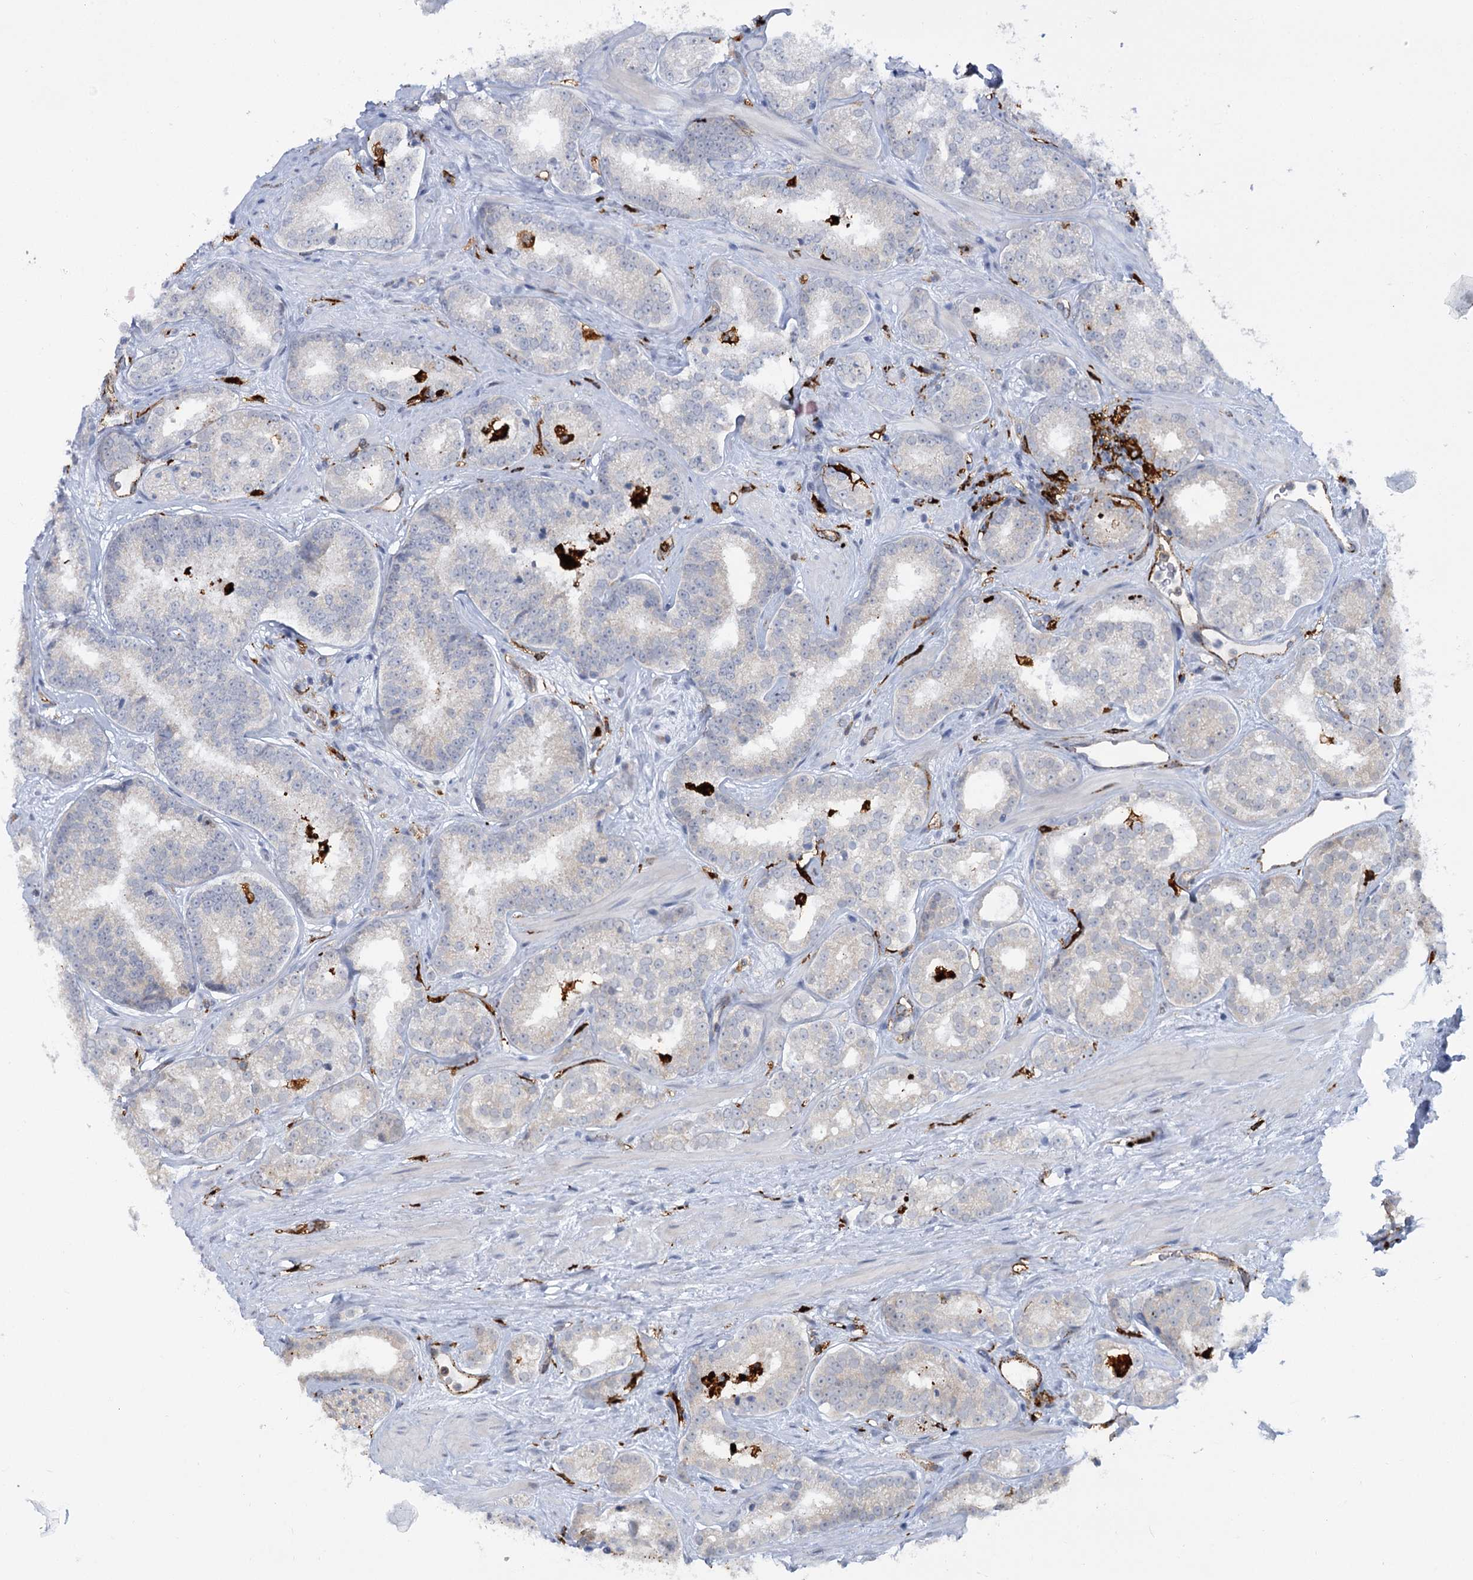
{"staining": {"intensity": "negative", "quantity": "none", "location": "none"}, "tissue": "prostate cancer", "cell_type": "Tumor cells", "image_type": "cancer", "snomed": [{"axis": "morphology", "description": "Normal tissue, NOS"}, {"axis": "morphology", "description": "Adenocarcinoma, High grade"}, {"axis": "topography", "description": "Prostate"}], "caption": "High-grade adenocarcinoma (prostate) was stained to show a protein in brown. There is no significant expression in tumor cells.", "gene": "PIWIL4", "patient": {"sex": "male", "age": 83}}